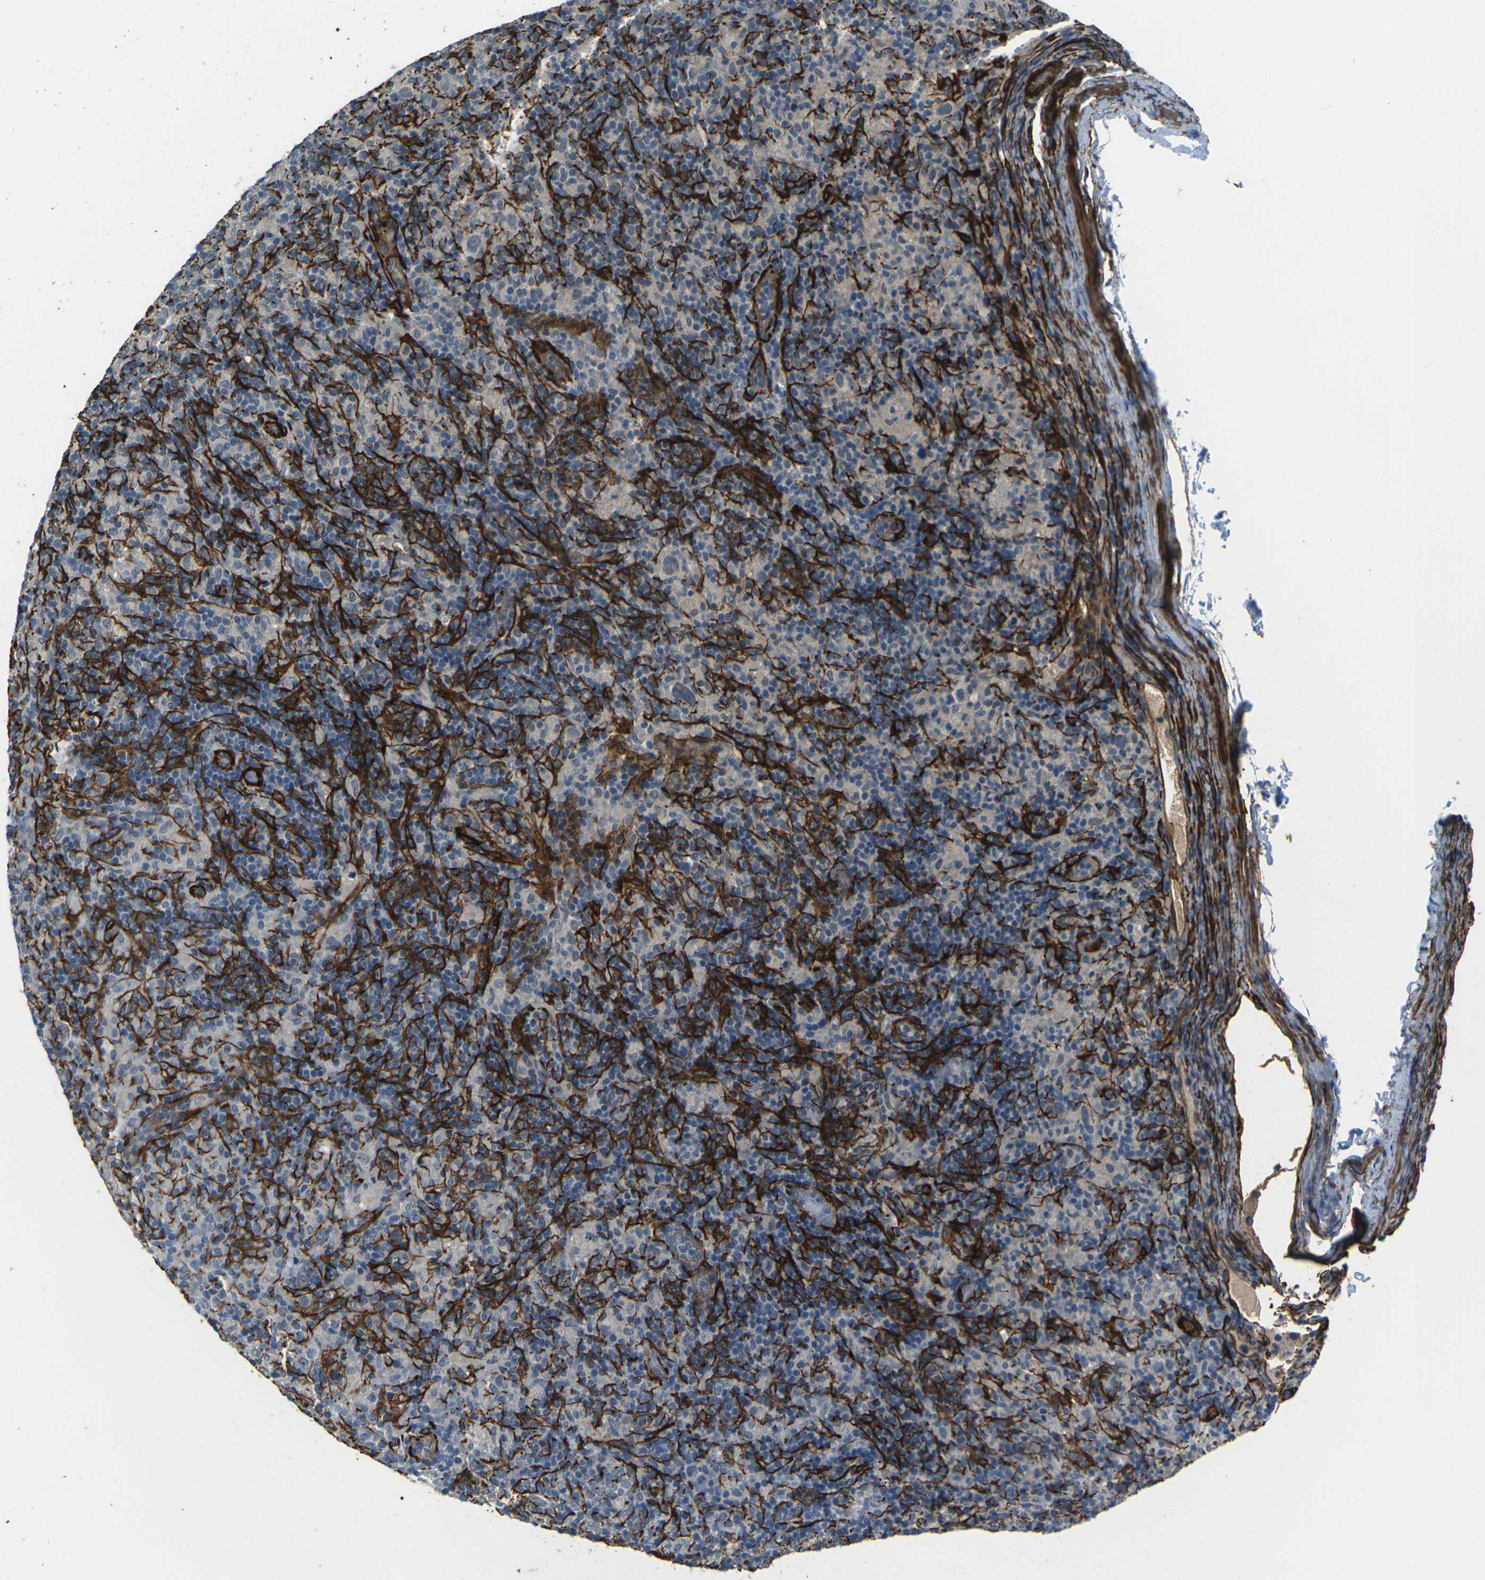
{"staining": {"intensity": "negative", "quantity": "none", "location": "none"}, "tissue": "lymphoma", "cell_type": "Tumor cells", "image_type": "cancer", "snomed": [{"axis": "morphology", "description": "Hodgkin's disease, NOS"}, {"axis": "topography", "description": "Lymph node"}], "caption": "IHC histopathology image of lymphoma stained for a protein (brown), which demonstrates no positivity in tumor cells. The staining was performed using DAB to visualize the protein expression in brown, while the nuclei were stained in blue with hematoxylin (Magnification: 20x).", "gene": "GRAMD1C", "patient": {"sex": "male", "age": 70}}